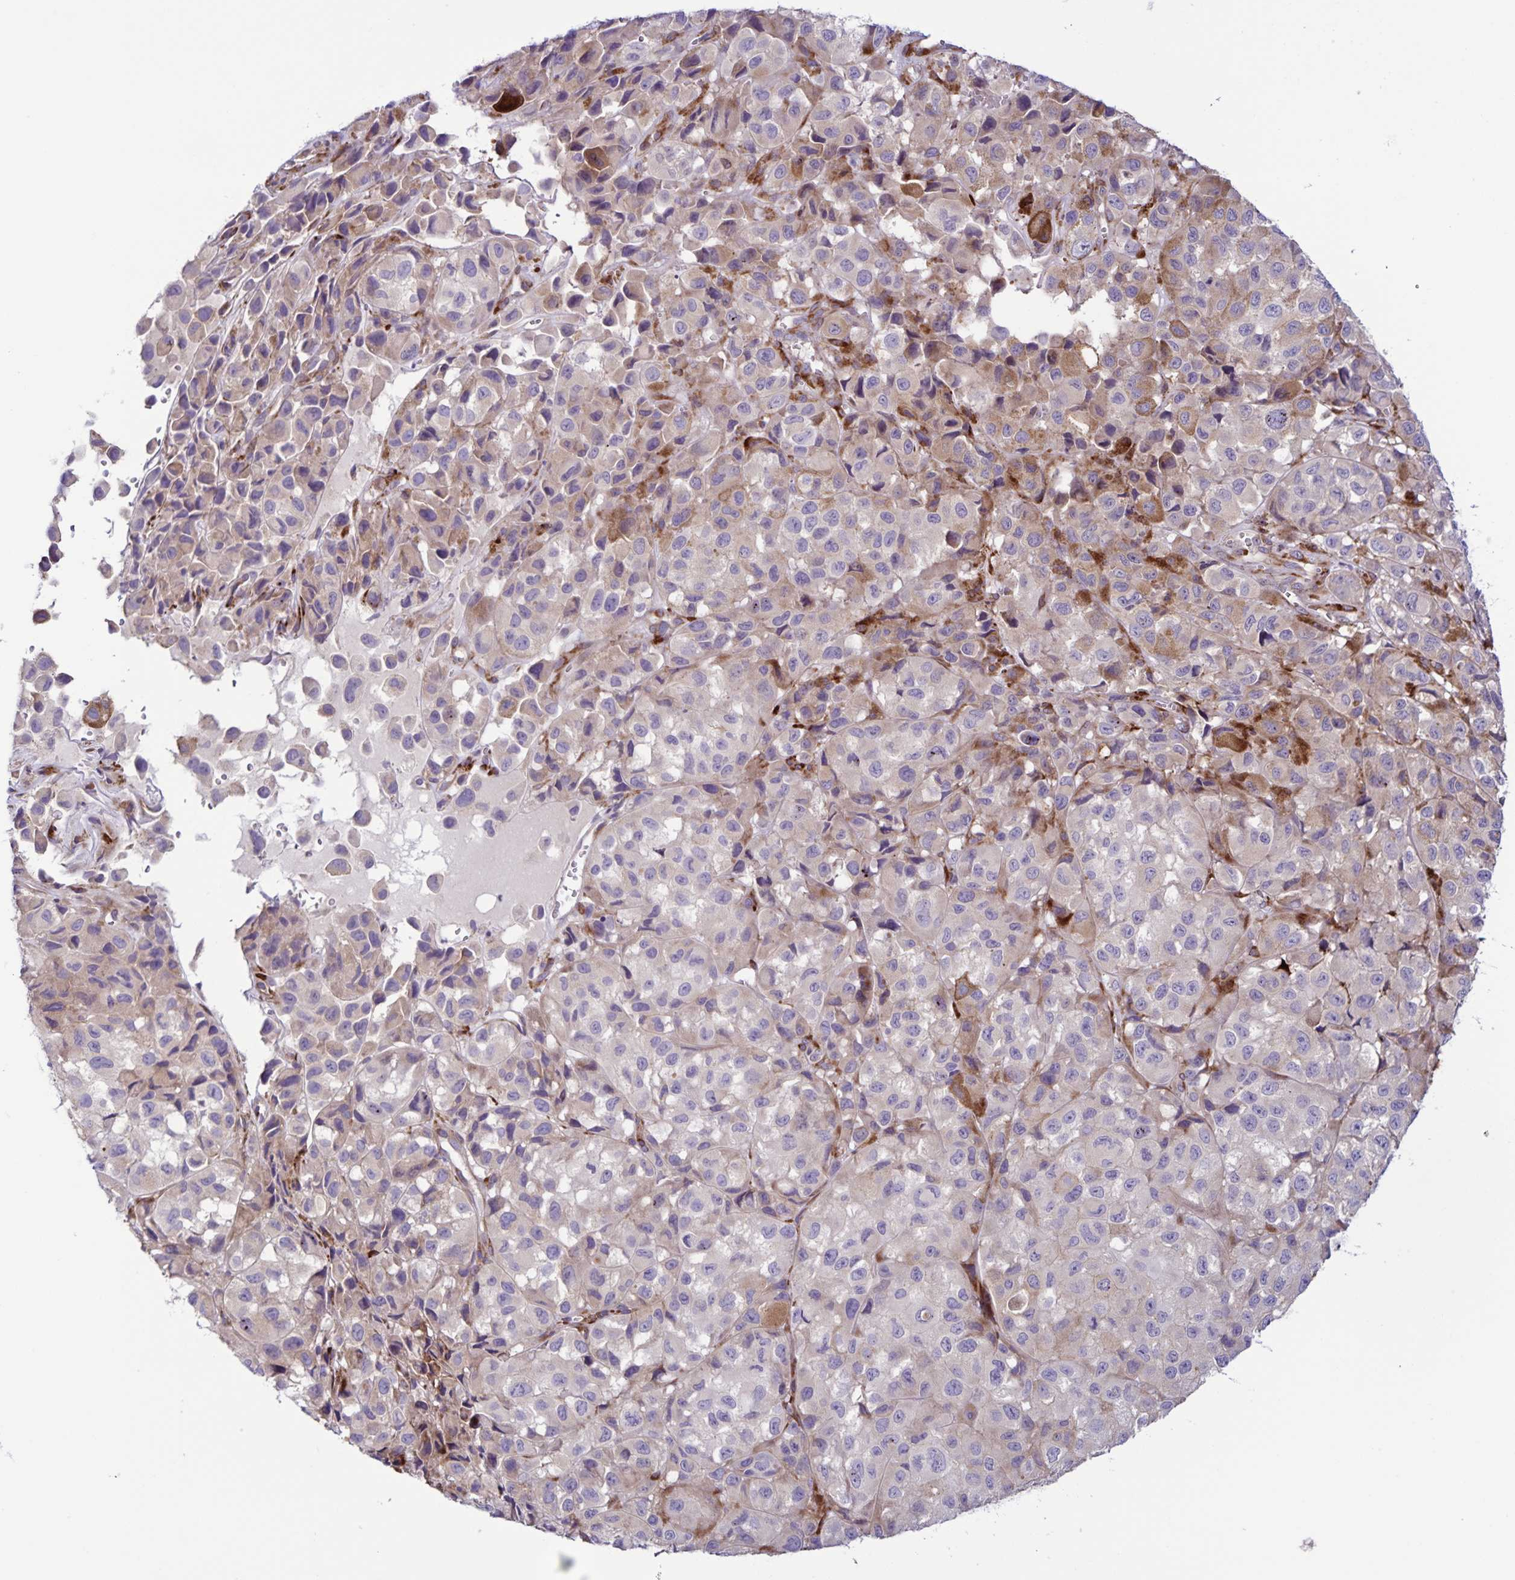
{"staining": {"intensity": "weak", "quantity": "<25%", "location": "cytoplasmic/membranous"}, "tissue": "melanoma", "cell_type": "Tumor cells", "image_type": "cancer", "snomed": [{"axis": "morphology", "description": "Malignant melanoma, NOS"}, {"axis": "topography", "description": "Skin"}], "caption": "This is a micrograph of immunohistochemistry (IHC) staining of melanoma, which shows no positivity in tumor cells.", "gene": "OSBPL5", "patient": {"sex": "male", "age": 93}}